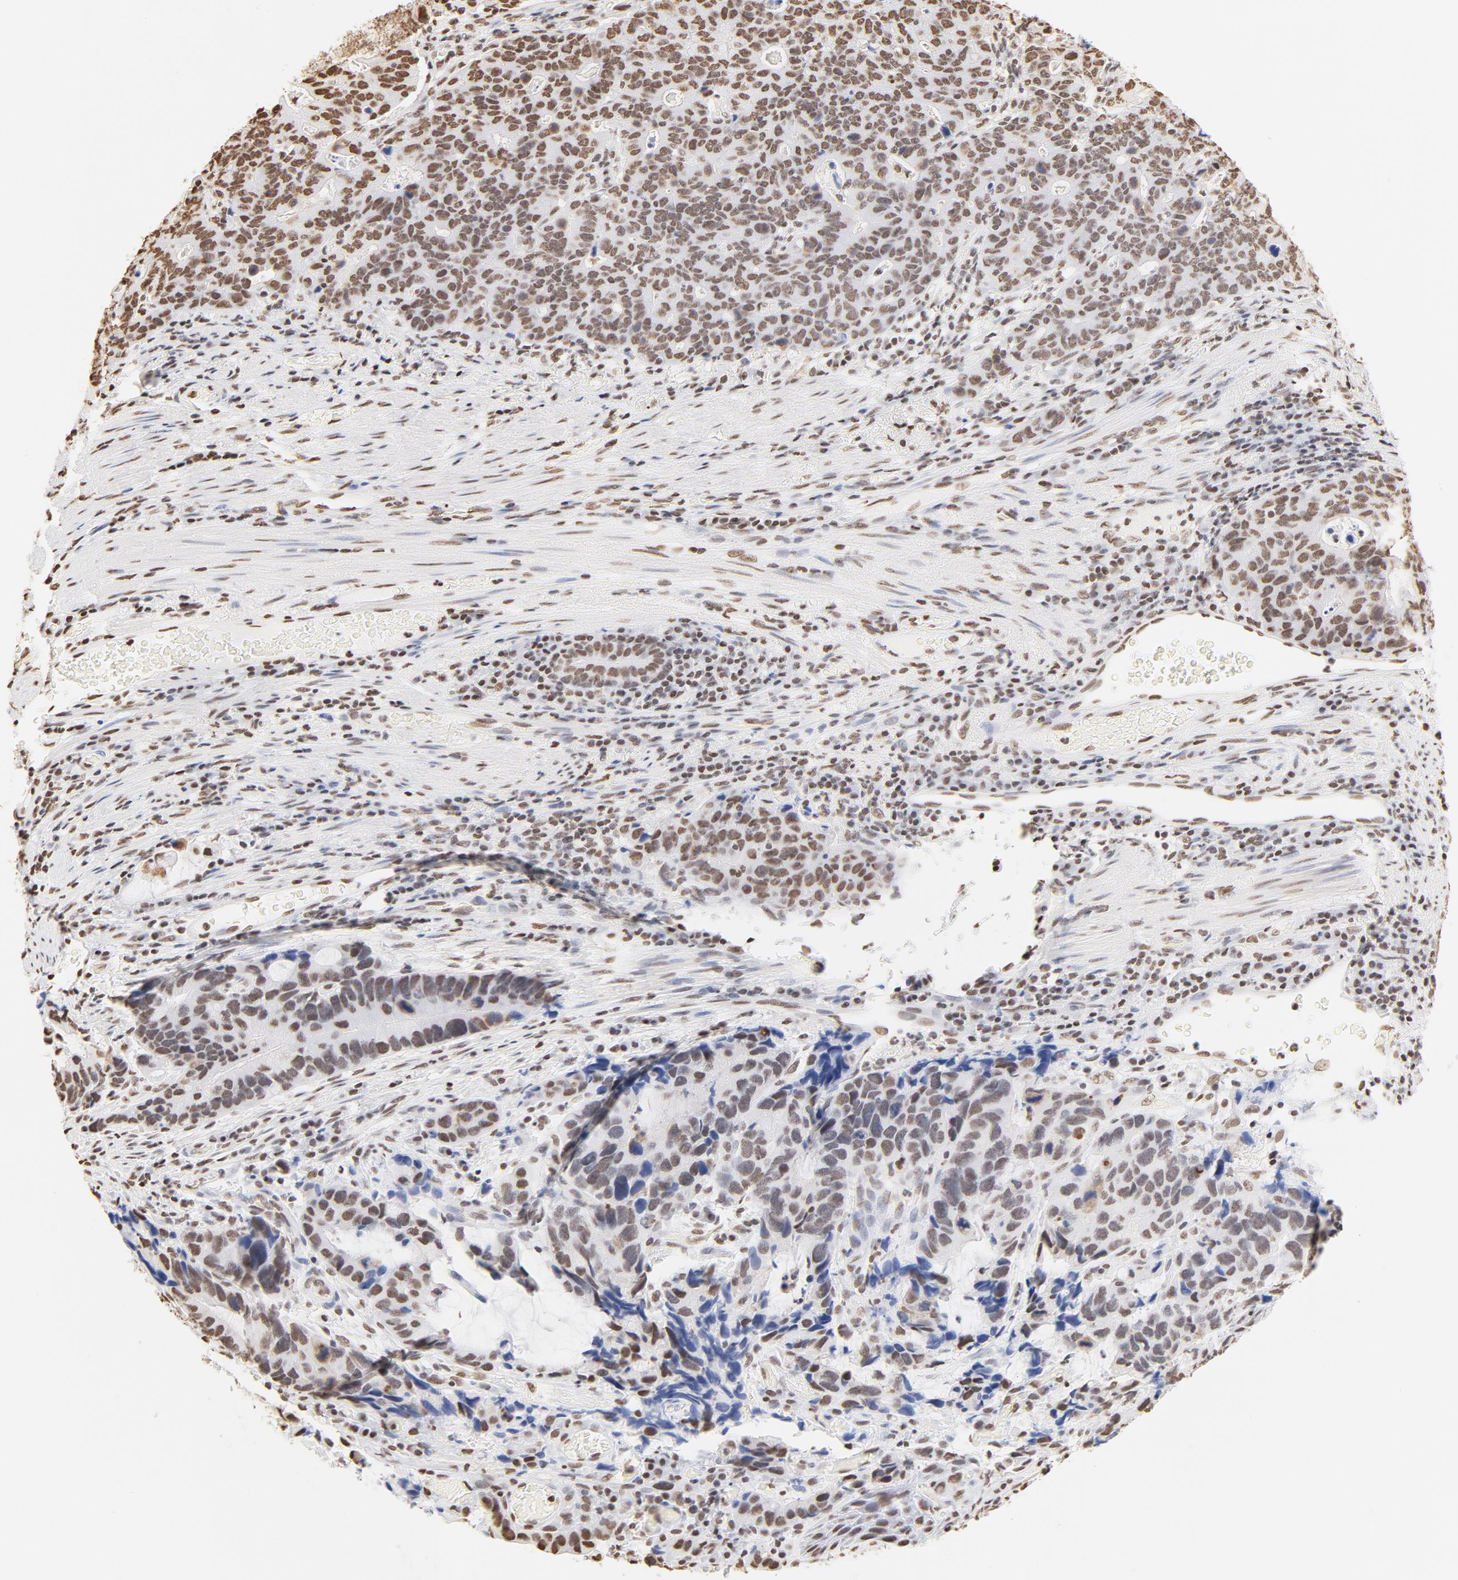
{"staining": {"intensity": "moderate", "quantity": ">75%", "location": "nuclear"}, "tissue": "stomach cancer", "cell_type": "Tumor cells", "image_type": "cancer", "snomed": [{"axis": "morphology", "description": "Adenocarcinoma, NOS"}, {"axis": "topography", "description": "Esophagus"}, {"axis": "topography", "description": "Stomach"}], "caption": "Stomach cancer stained for a protein displays moderate nuclear positivity in tumor cells.", "gene": "ZNF540", "patient": {"sex": "male", "age": 74}}